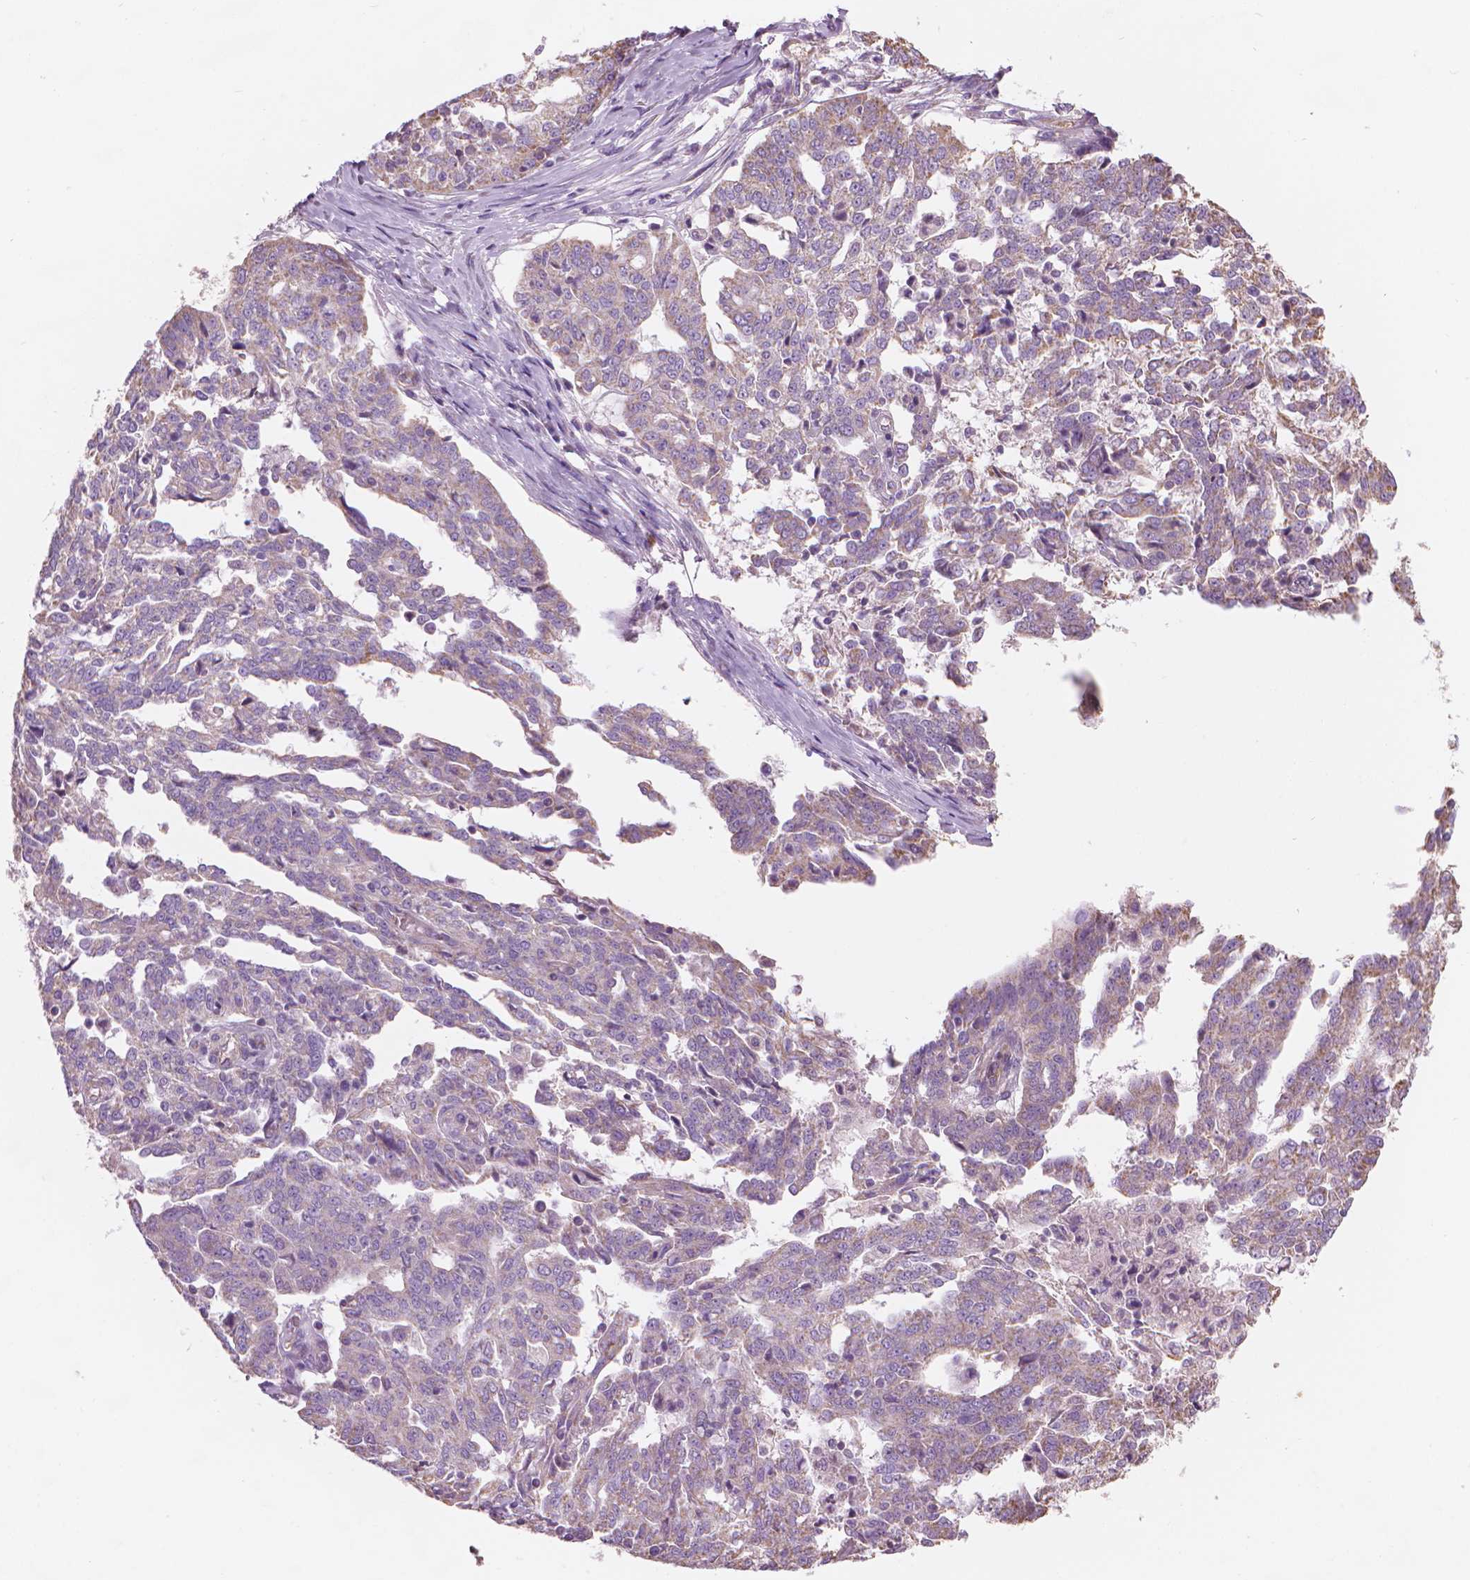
{"staining": {"intensity": "weak", "quantity": "<25%", "location": "cytoplasmic/membranous"}, "tissue": "ovarian cancer", "cell_type": "Tumor cells", "image_type": "cancer", "snomed": [{"axis": "morphology", "description": "Cystadenocarcinoma, serous, NOS"}, {"axis": "topography", "description": "Ovary"}], "caption": "Histopathology image shows no significant protein expression in tumor cells of serous cystadenocarcinoma (ovarian).", "gene": "TTC29", "patient": {"sex": "female", "age": 67}}